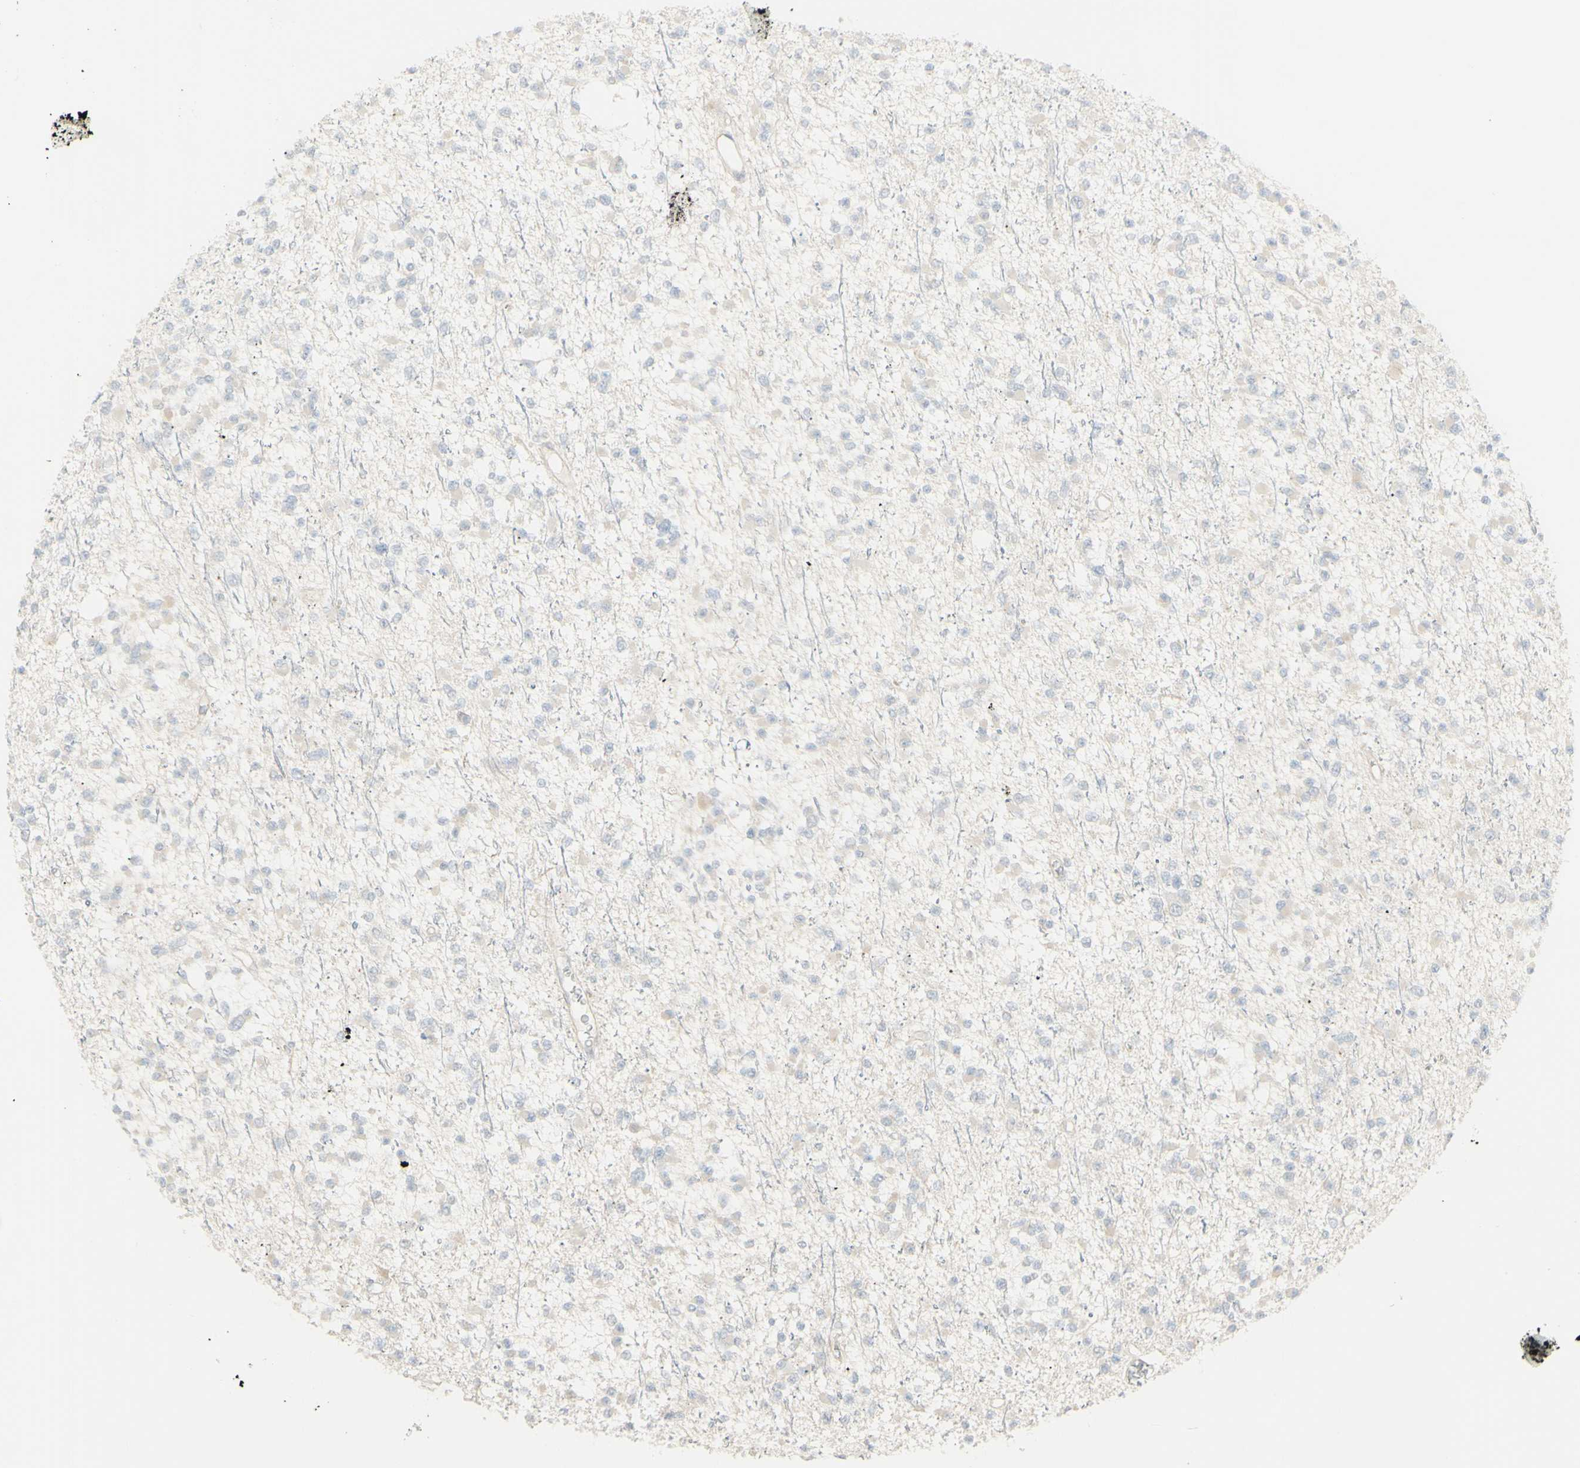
{"staining": {"intensity": "negative", "quantity": "none", "location": "none"}, "tissue": "glioma", "cell_type": "Tumor cells", "image_type": "cancer", "snomed": [{"axis": "morphology", "description": "Glioma, malignant, Low grade"}, {"axis": "topography", "description": "Brain"}], "caption": "Immunohistochemical staining of human glioma exhibits no significant positivity in tumor cells.", "gene": "NDST4", "patient": {"sex": "female", "age": 22}}